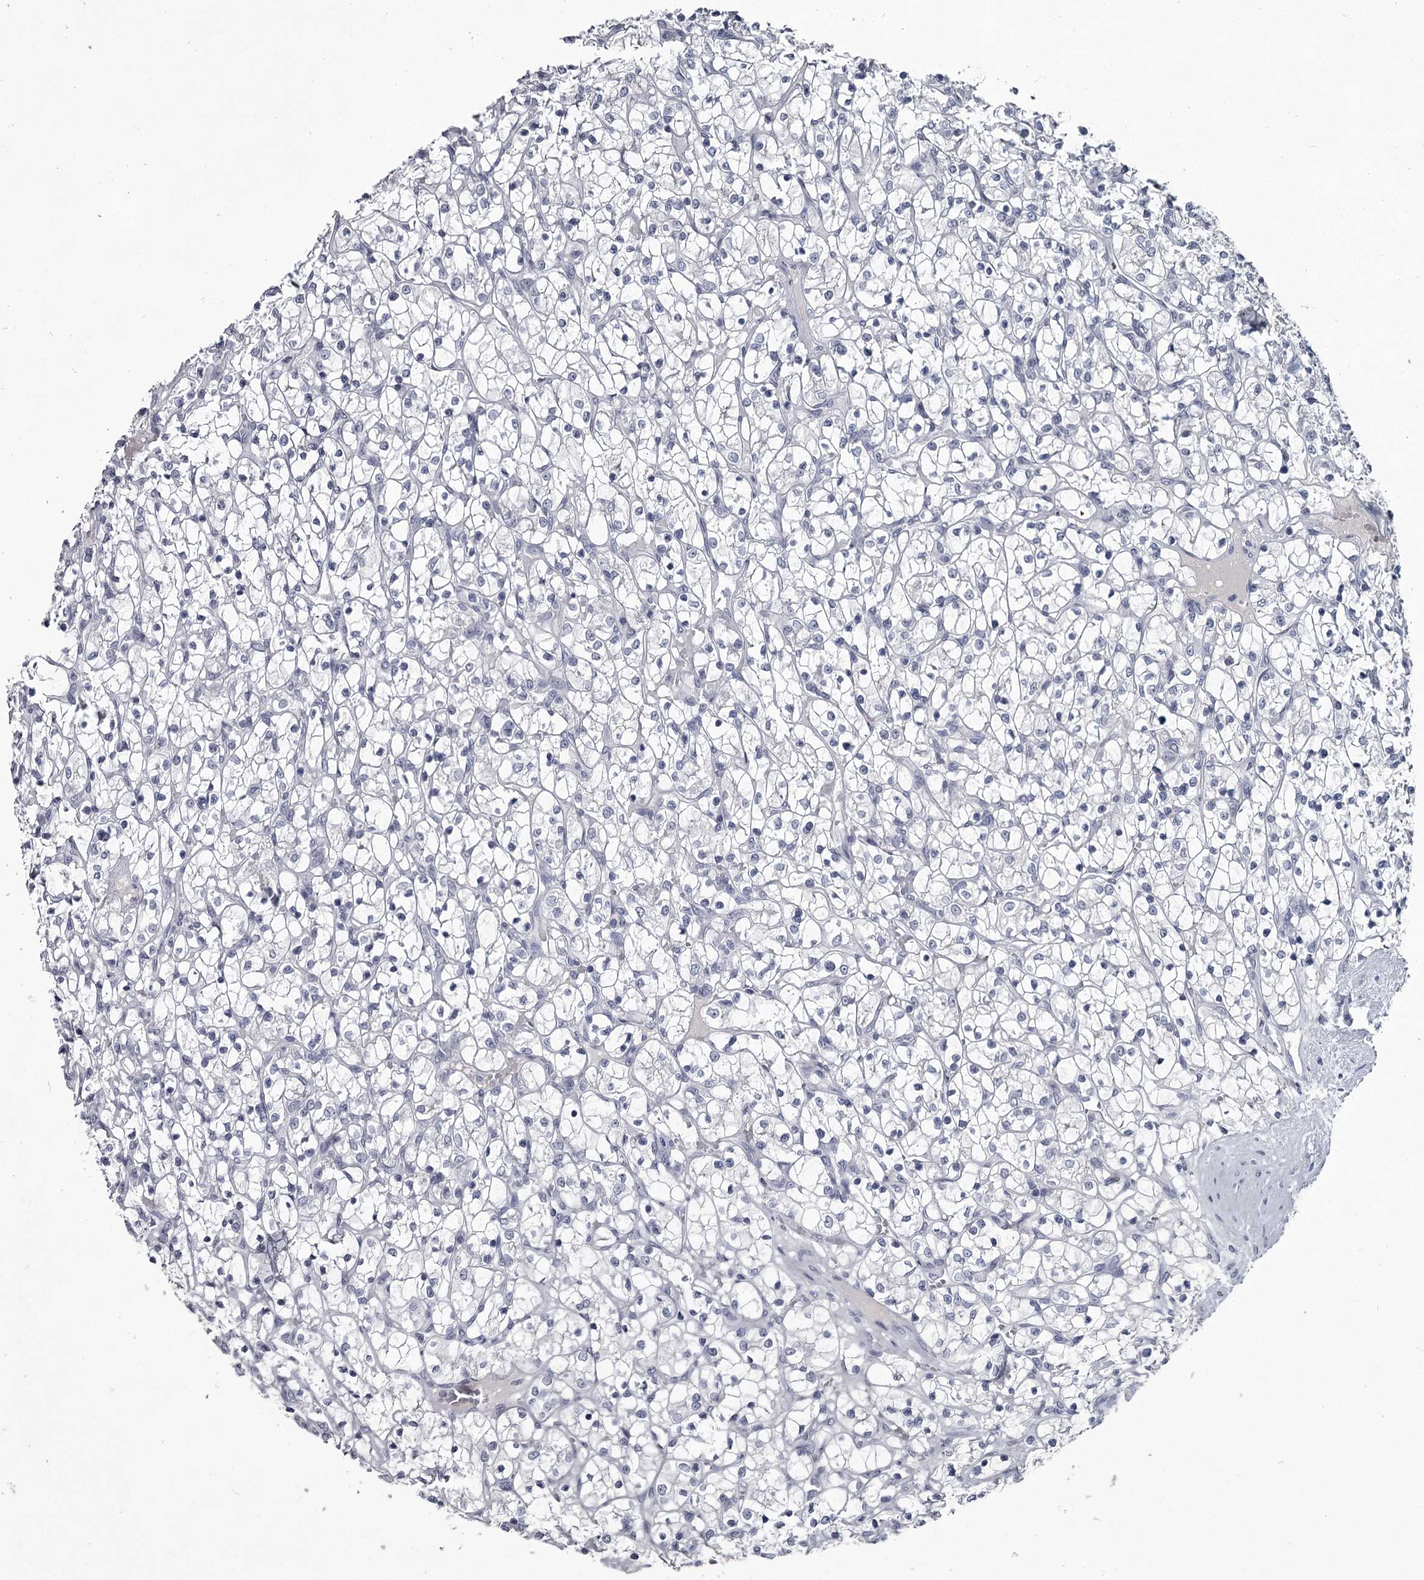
{"staining": {"intensity": "negative", "quantity": "none", "location": "none"}, "tissue": "renal cancer", "cell_type": "Tumor cells", "image_type": "cancer", "snomed": [{"axis": "morphology", "description": "Adenocarcinoma, NOS"}, {"axis": "topography", "description": "Kidney"}], "caption": "A micrograph of human renal cancer is negative for staining in tumor cells.", "gene": "DAO", "patient": {"sex": "female", "age": 69}}